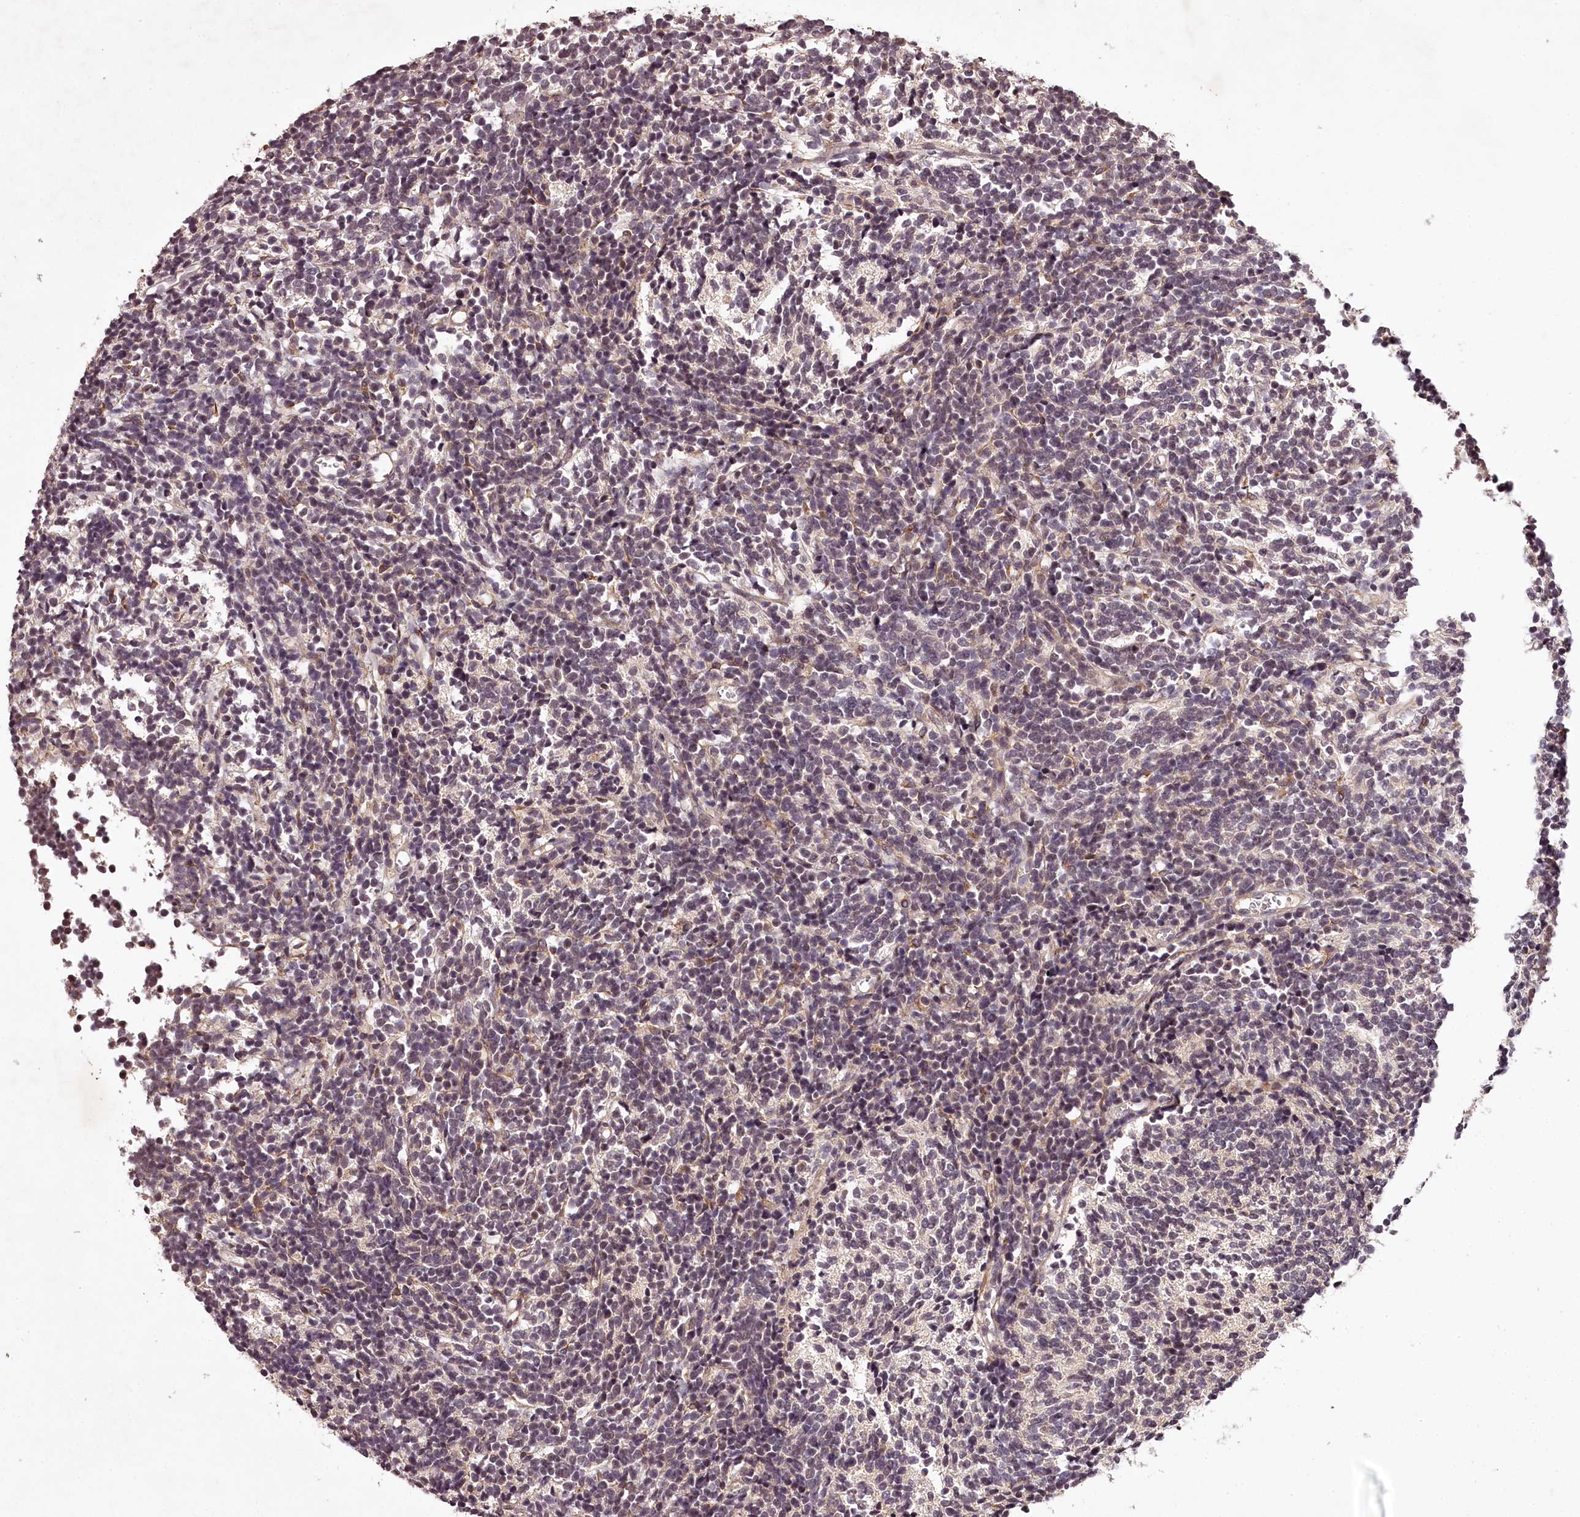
{"staining": {"intensity": "weak", "quantity": "<25%", "location": "cytoplasmic/membranous"}, "tissue": "glioma", "cell_type": "Tumor cells", "image_type": "cancer", "snomed": [{"axis": "morphology", "description": "Glioma, malignant, Low grade"}, {"axis": "topography", "description": "Brain"}], "caption": "This is an IHC image of human low-grade glioma (malignant). There is no staining in tumor cells.", "gene": "MAML3", "patient": {"sex": "female", "age": 1}}